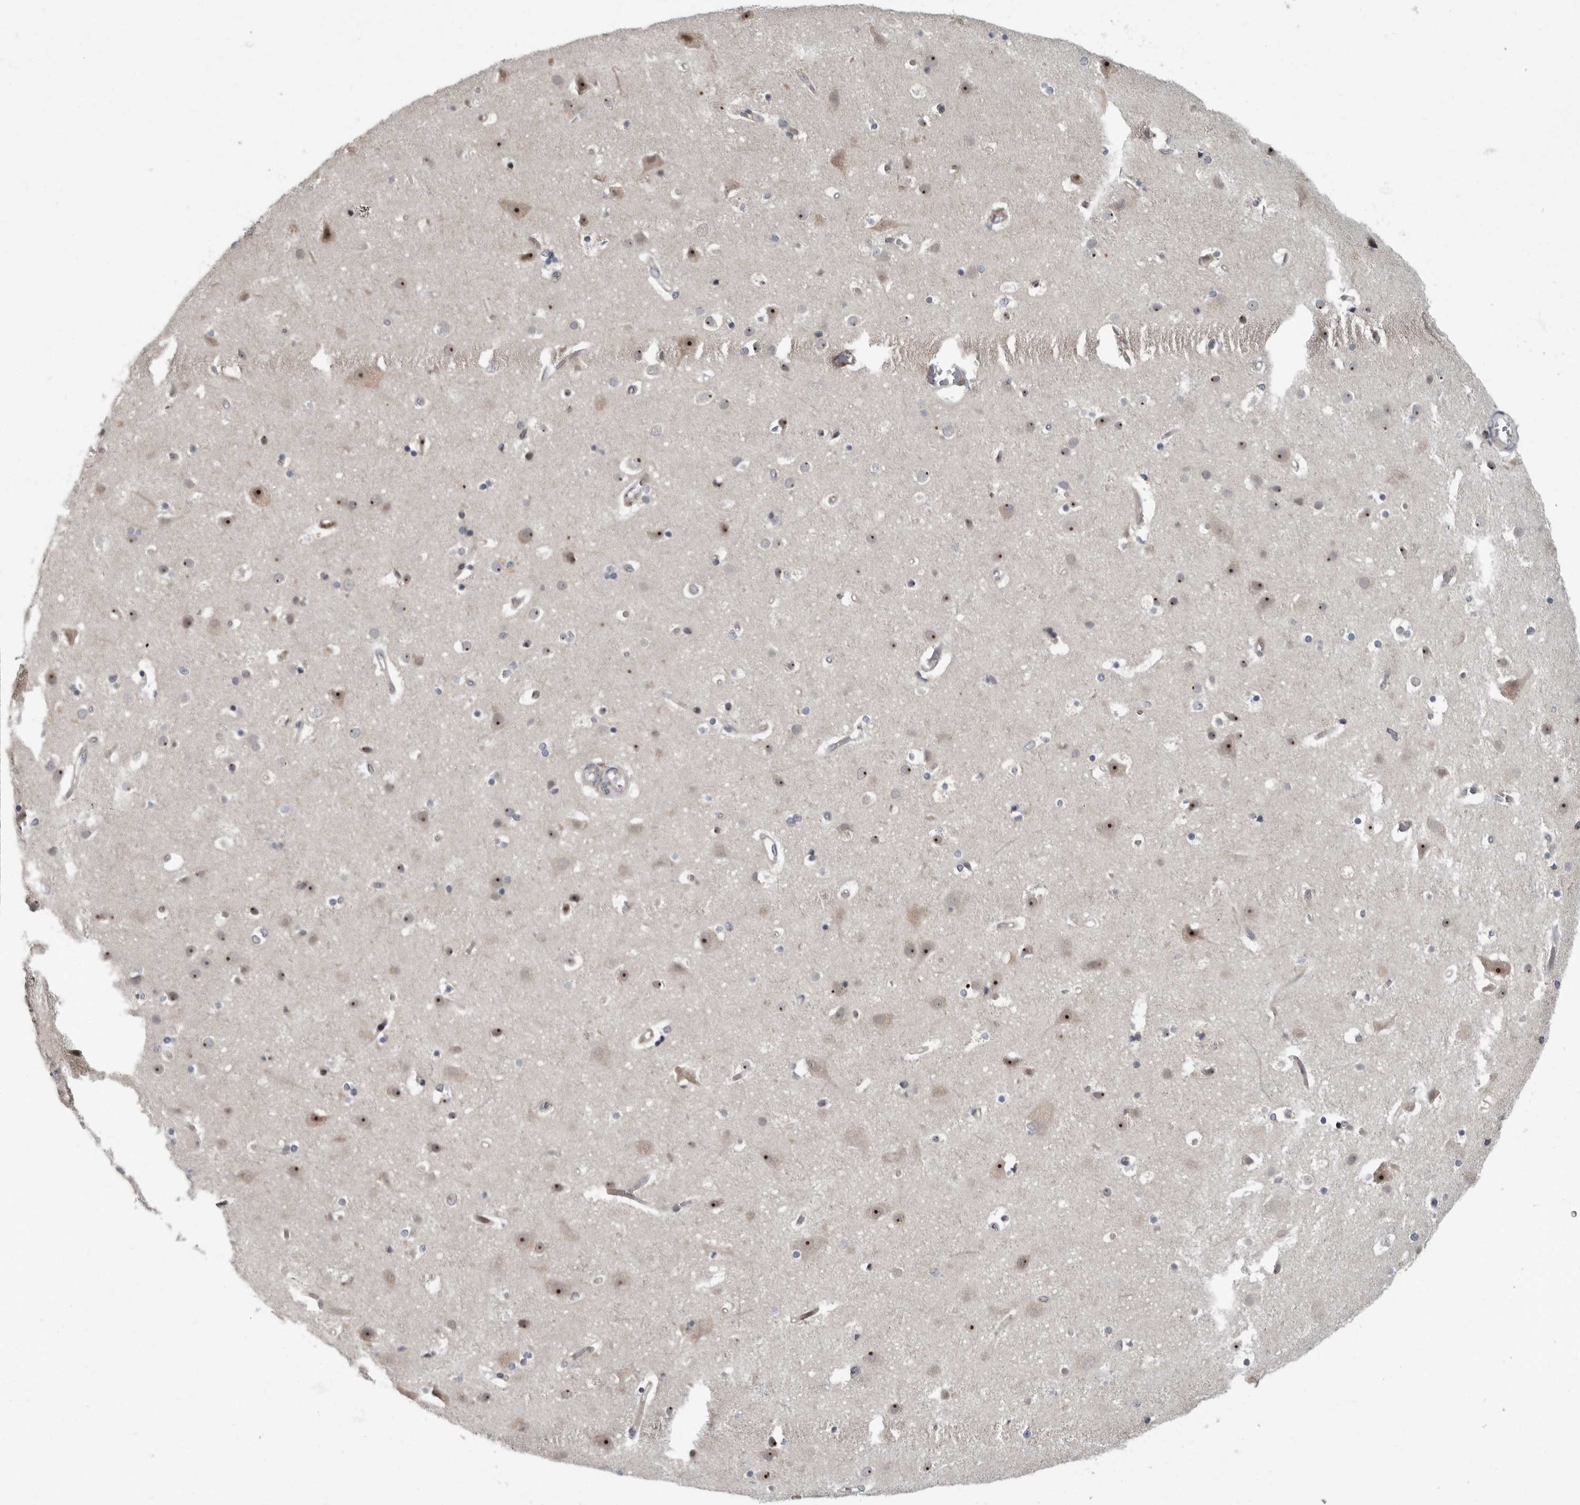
{"staining": {"intensity": "negative", "quantity": "none", "location": "none"}, "tissue": "cerebral cortex", "cell_type": "Endothelial cells", "image_type": "normal", "snomed": [{"axis": "morphology", "description": "Normal tissue, NOS"}, {"axis": "topography", "description": "Cerebral cortex"}], "caption": "High power microscopy histopathology image of an immunohistochemistry histopathology image of unremarkable cerebral cortex, revealing no significant staining in endothelial cells. (DAB IHC, high magnification).", "gene": "PDCD11", "patient": {"sex": "male", "age": 54}}